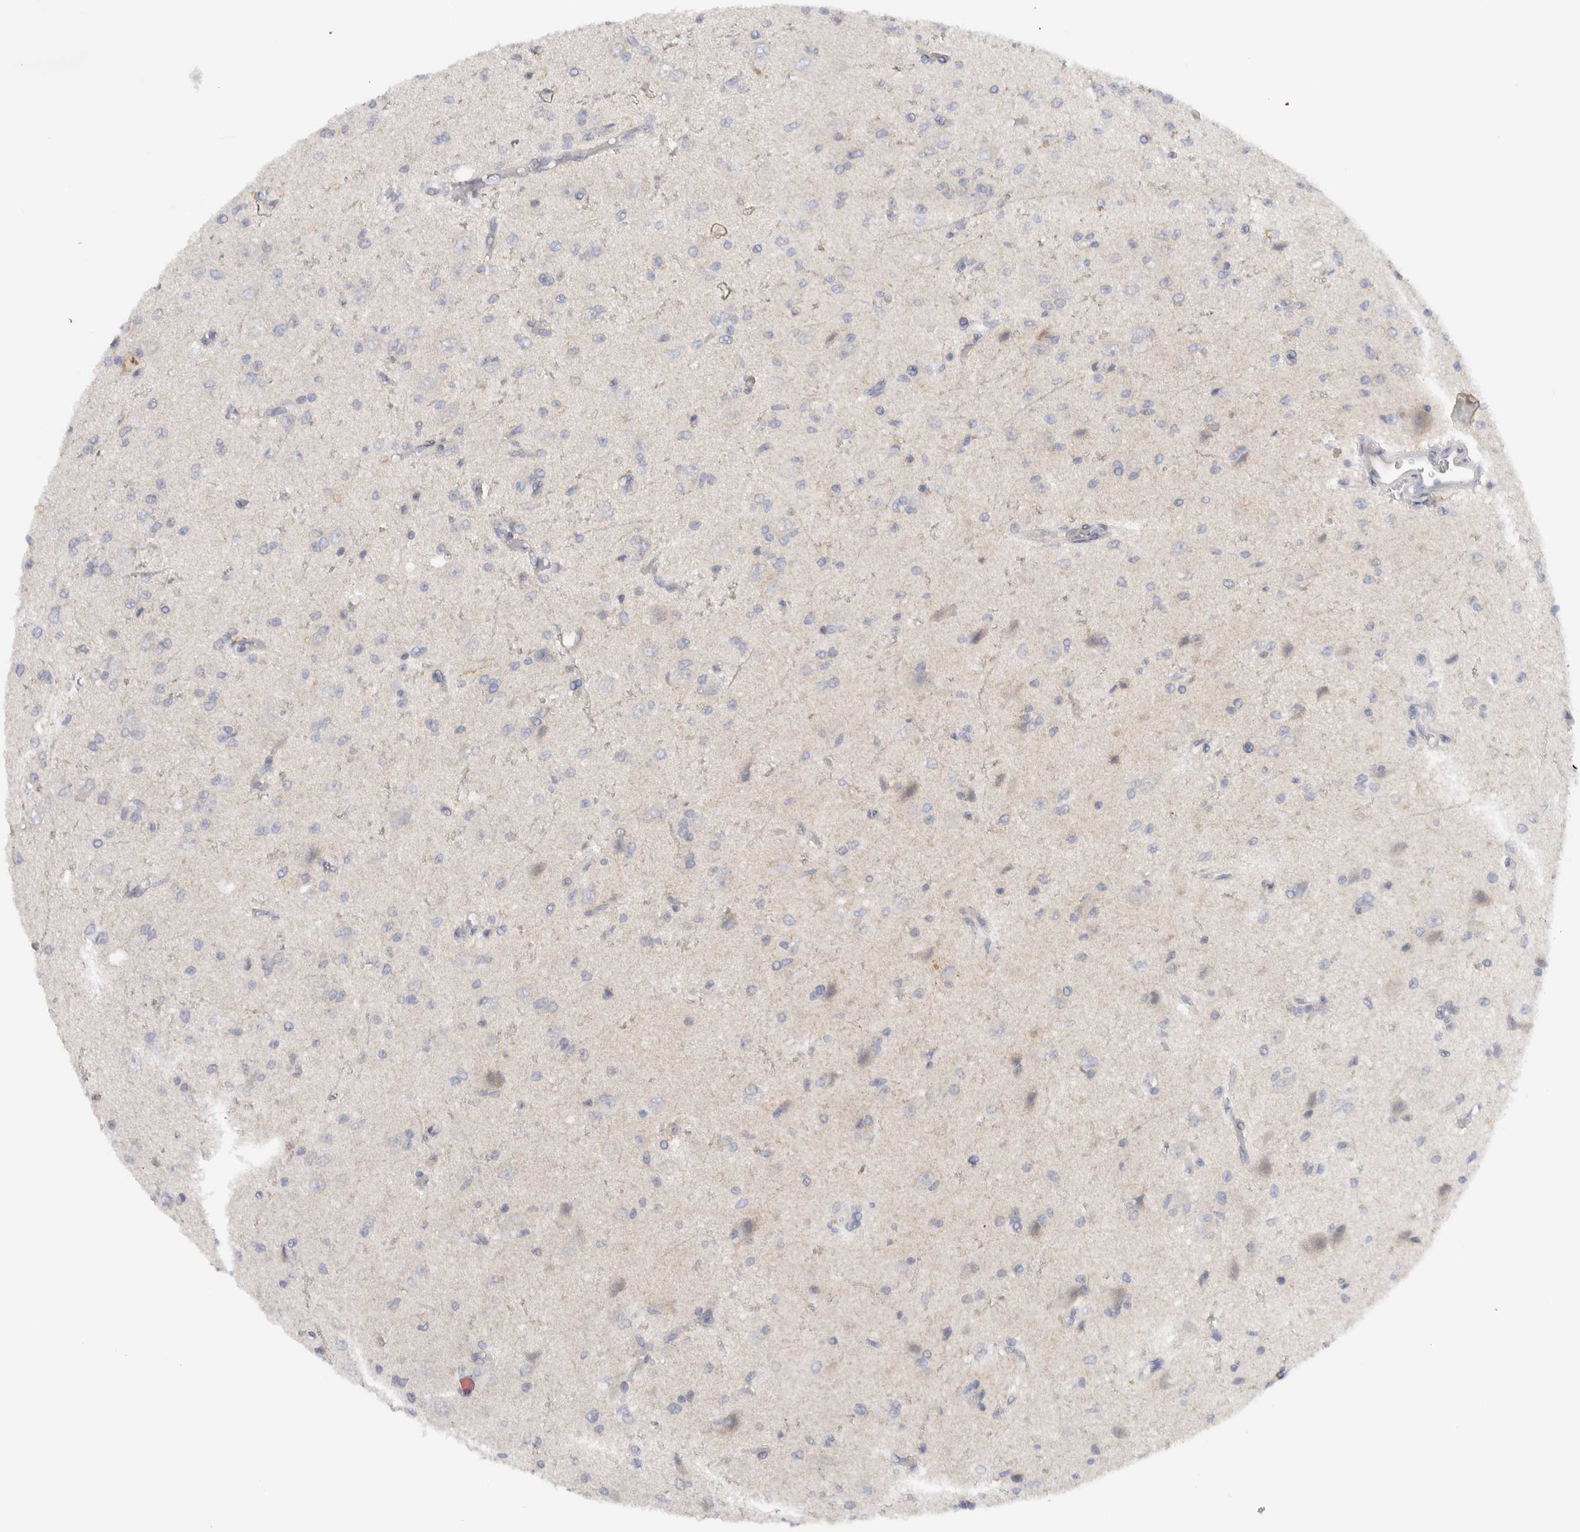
{"staining": {"intensity": "negative", "quantity": "none", "location": "none"}, "tissue": "glioma", "cell_type": "Tumor cells", "image_type": "cancer", "snomed": [{"axis": "morphology", "description": "Glioma, malignant, High grade"}, {"axis": "topography", "description": "pancreas cauda"}], "caption": "Immunohistochemical staining of human glioma displays no significant positivity in tumor cells.", "gene": "CHRM4", "patient": {"sex": "male", "age": 60}}